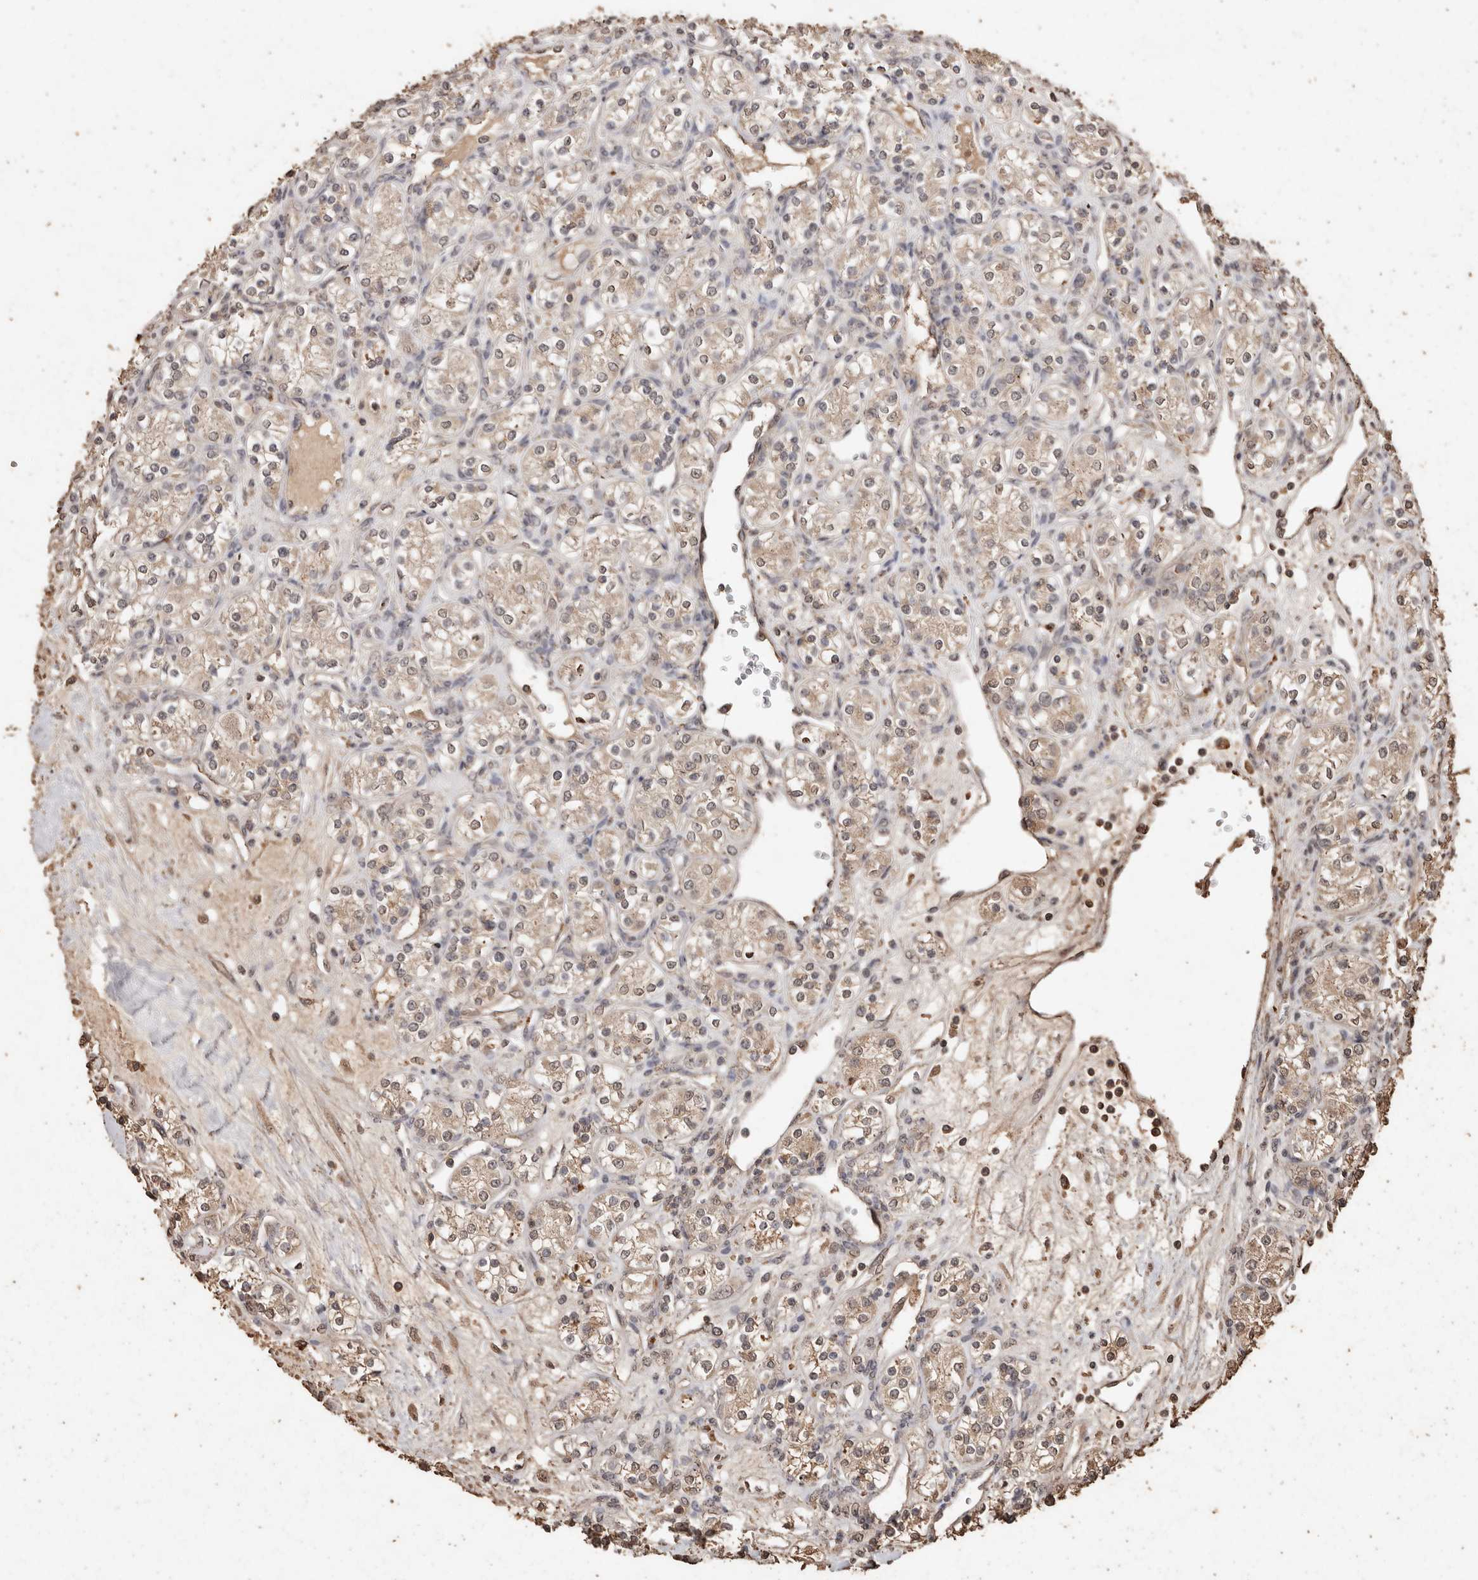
{"staining": {"intensity": "weak", "quantity": ">75%", "location": "cytoplasmic/membranous"}, "tissue": "renal cancer", "cell_type": "Tumor cells", "image_type": "cancer", "snomed": [{"axis": "morphology", "description": "Adenocarcinoma, NOS"}, {"axis": "topography", "description": "Kidney"}], "caption": "Immunohistochemistry of renal cancer (adenocarcinoma) exhibits low levels of weak cytoplasmic/membranous expression in approximately >75% of tumor cells.", "gene": "PKDCC", "patient": {"sex": "male", "age": 77}}